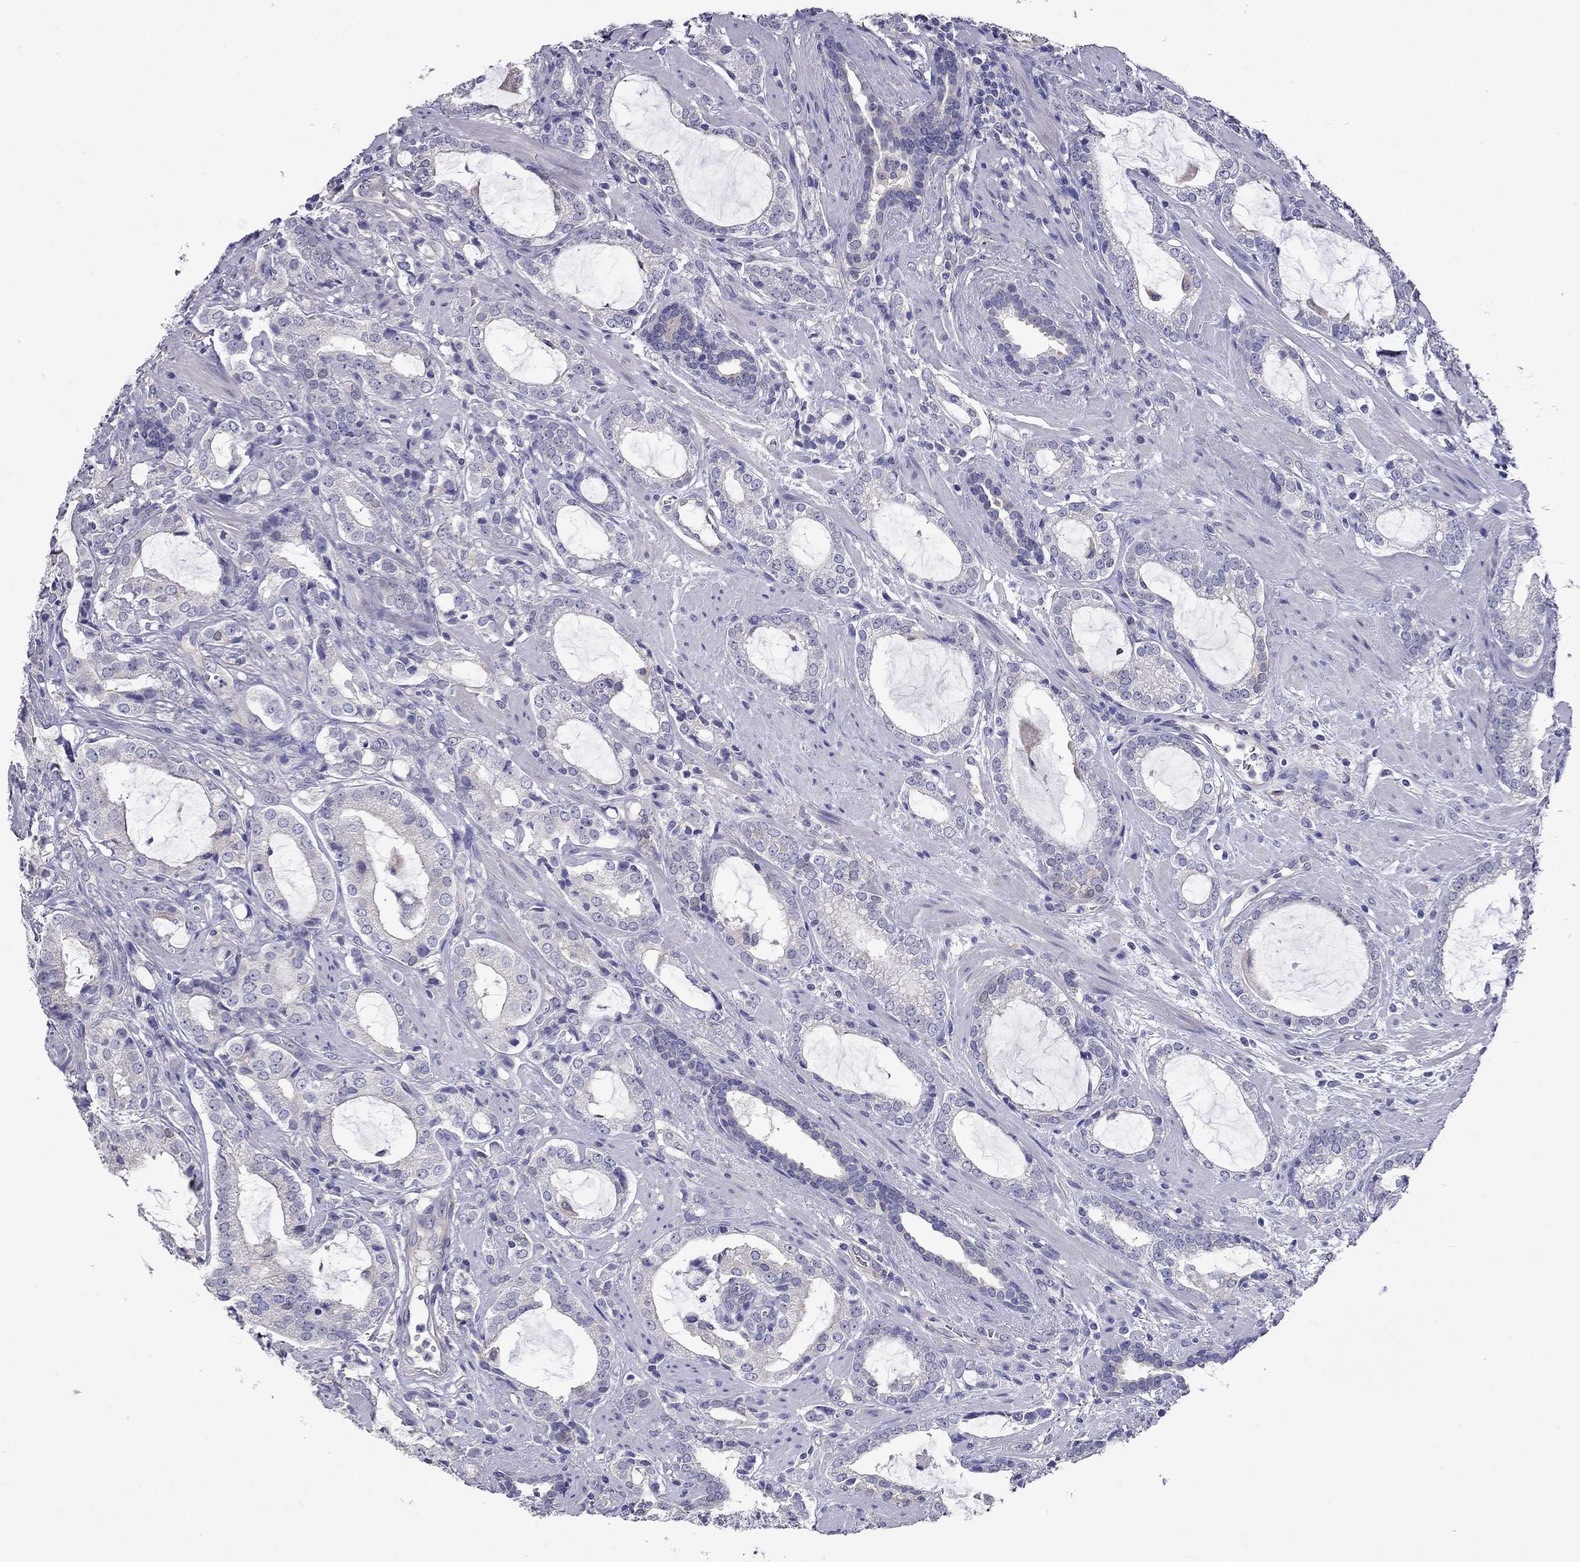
{"staining": {"intensity": "negative", "quantity": "none", "location": "none"}, "tissue": "prostate cancer", "cell_type": "Tumor cells", "image_type": "cancer", "snomed": [{"axis": "morphology", "description": "Adenocarcinoma, NOS"}, {"axis": "topography", "description": "Prostate"}], "caption": "Immunohistochemistry (IHC) image of prostate adenocarcinoma stained for a protein (brown), which reveals no positivity in tumor cells.", "gene": "SCNN1D", "patient": {"sex": "male", "age": 66}}